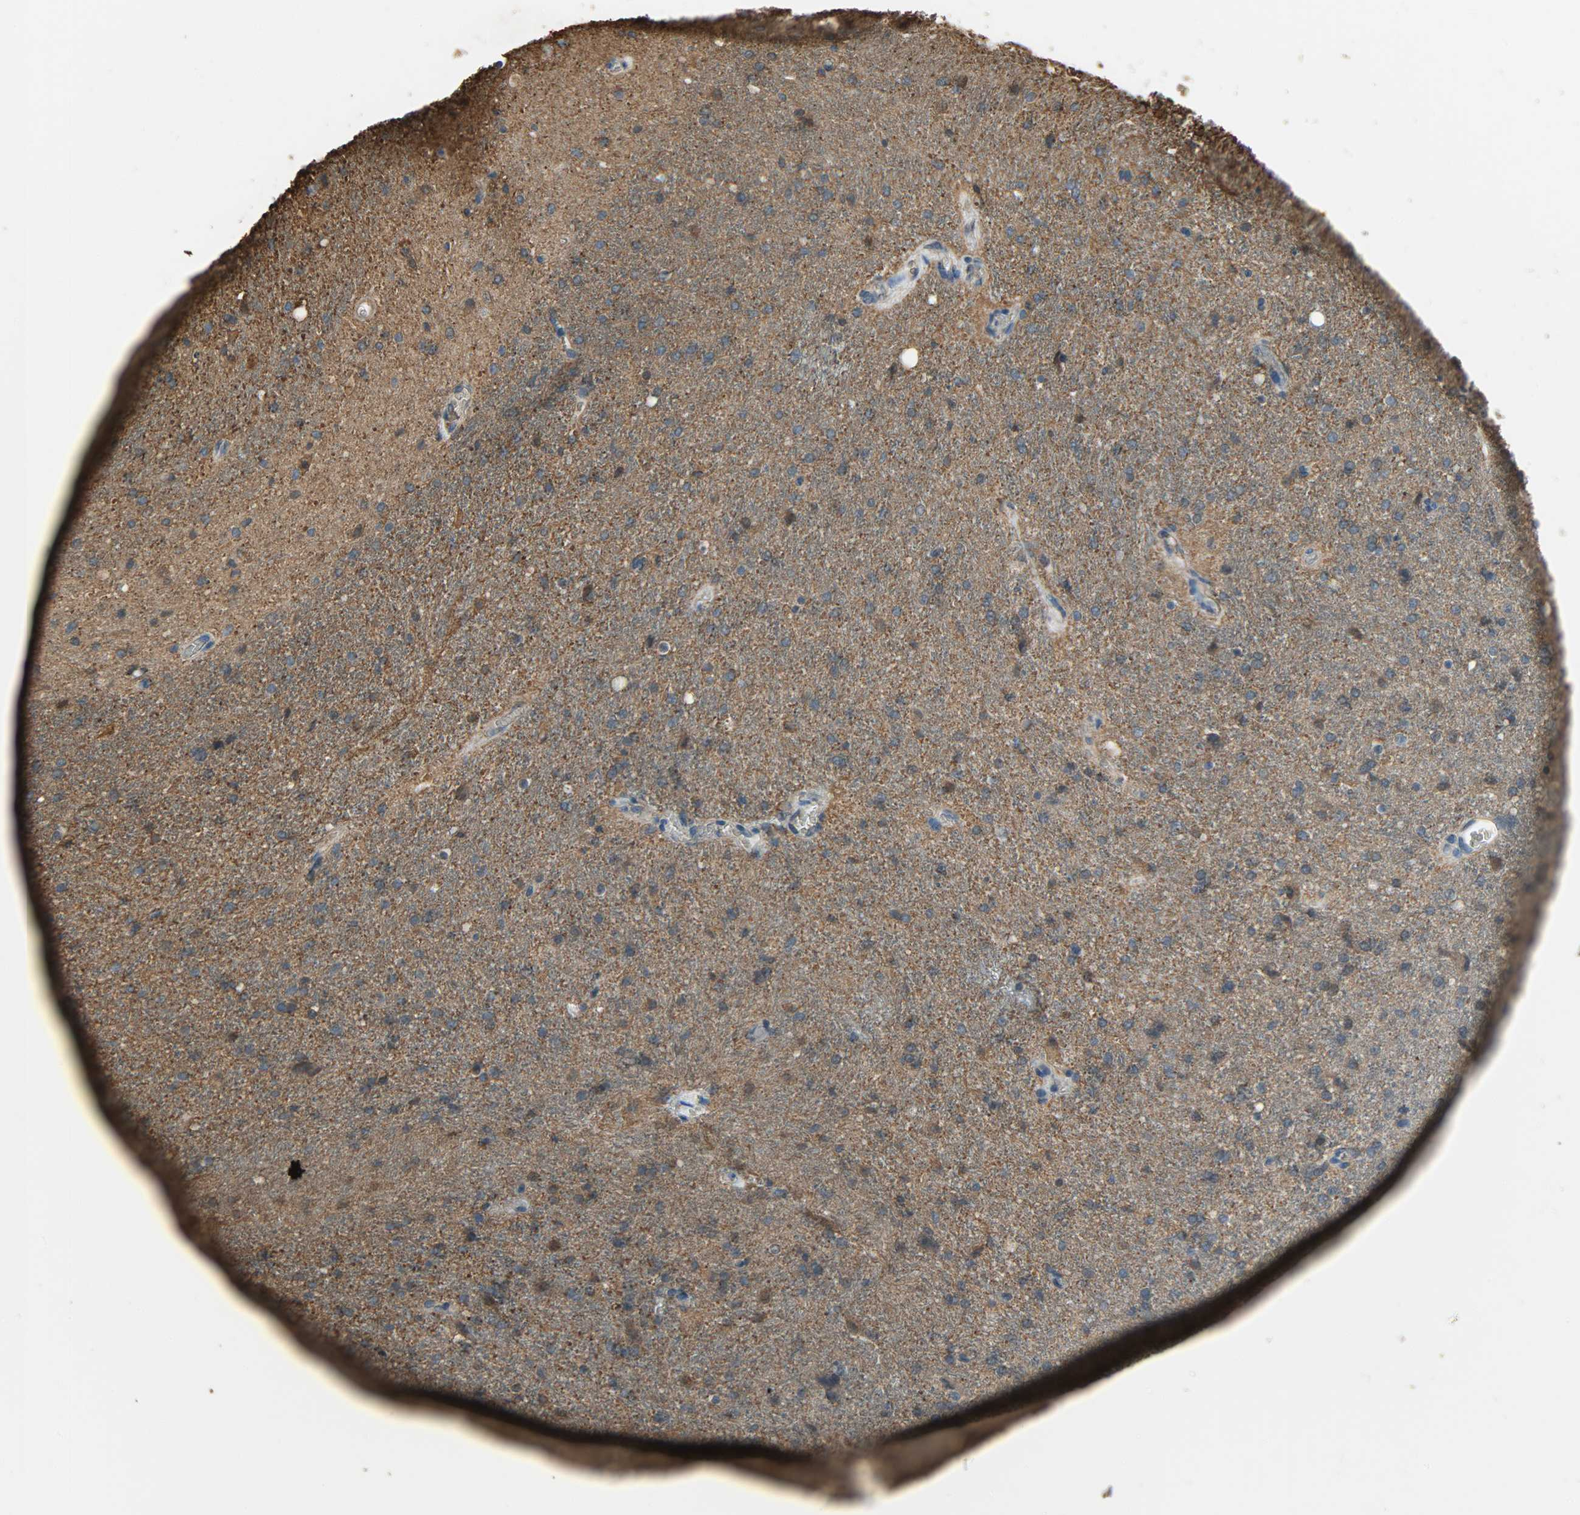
{"staining": {"intensity": "strong", "quantity": ">75%", "location": "cytoplasmic/membranous"}, "tissue": "glioma", "cell_type": "Tumor cells", "image_type": "cancer", "snomed": [{"axis": "morphology", "description": "Normal tissue, NOS"}, {"axis": "morphology", "description": "Glioma, malignant, High grade"}, {"axis": "topography", "description": "Cerebral cortex"}], "caption": "Glioma was stained to show a protein in brown. There is high levels of strong cytoplasmic/membranous positivity in about >75% of tumor cells.", "gene": "LDHB", "patient": {"sex": "male", "age": 56}}